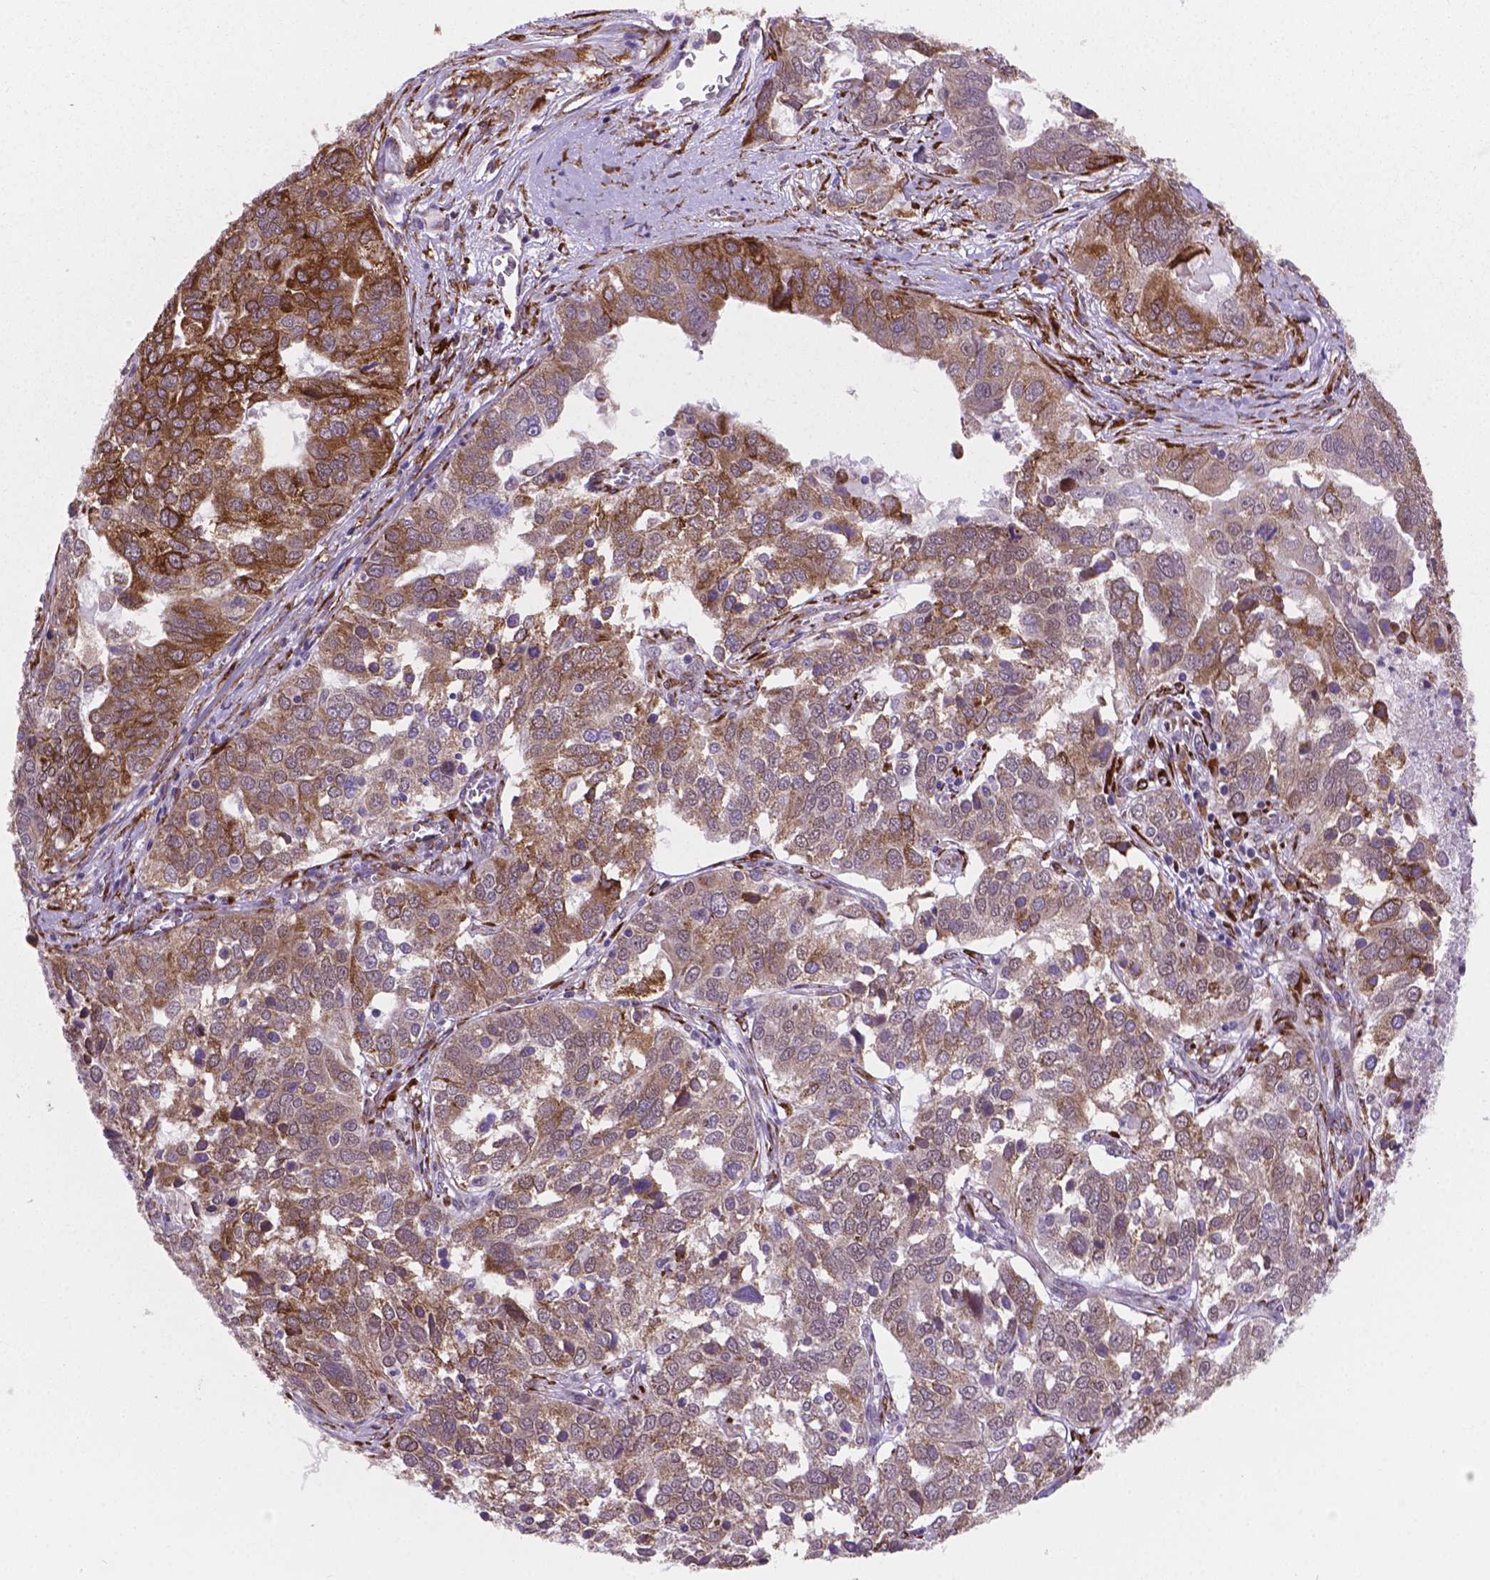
{"staining": {"intensity": "moderate", "quantity": "25%-75%", "location": "cytoplasmic/membranous"}, "tissue": "ovarian cancer", "cell_type": "Tumor cells", "image_type": "cancer", "snomed": [{"axis": "morphology", "description": "Carcinoma, endometroid"}, {"axis": "topography", "description": "Soft tissue"}, {"axis": "topography", "description": "Ovary"}], "caption": "Brown immunohistochemical staining in ovarian cancer shows moderate cytoplasmic/membranous staining in about 25%-75% of tumor cells. The staining was performed using DAB (3,3'-diaminobenzidine) to visualize the protein expression in brown, while the nuclei were stained in blue with hematoxylin (Magnification: 20x).", "gene": "FNIP1", "patient": {"sex": "female", "age": 52}}